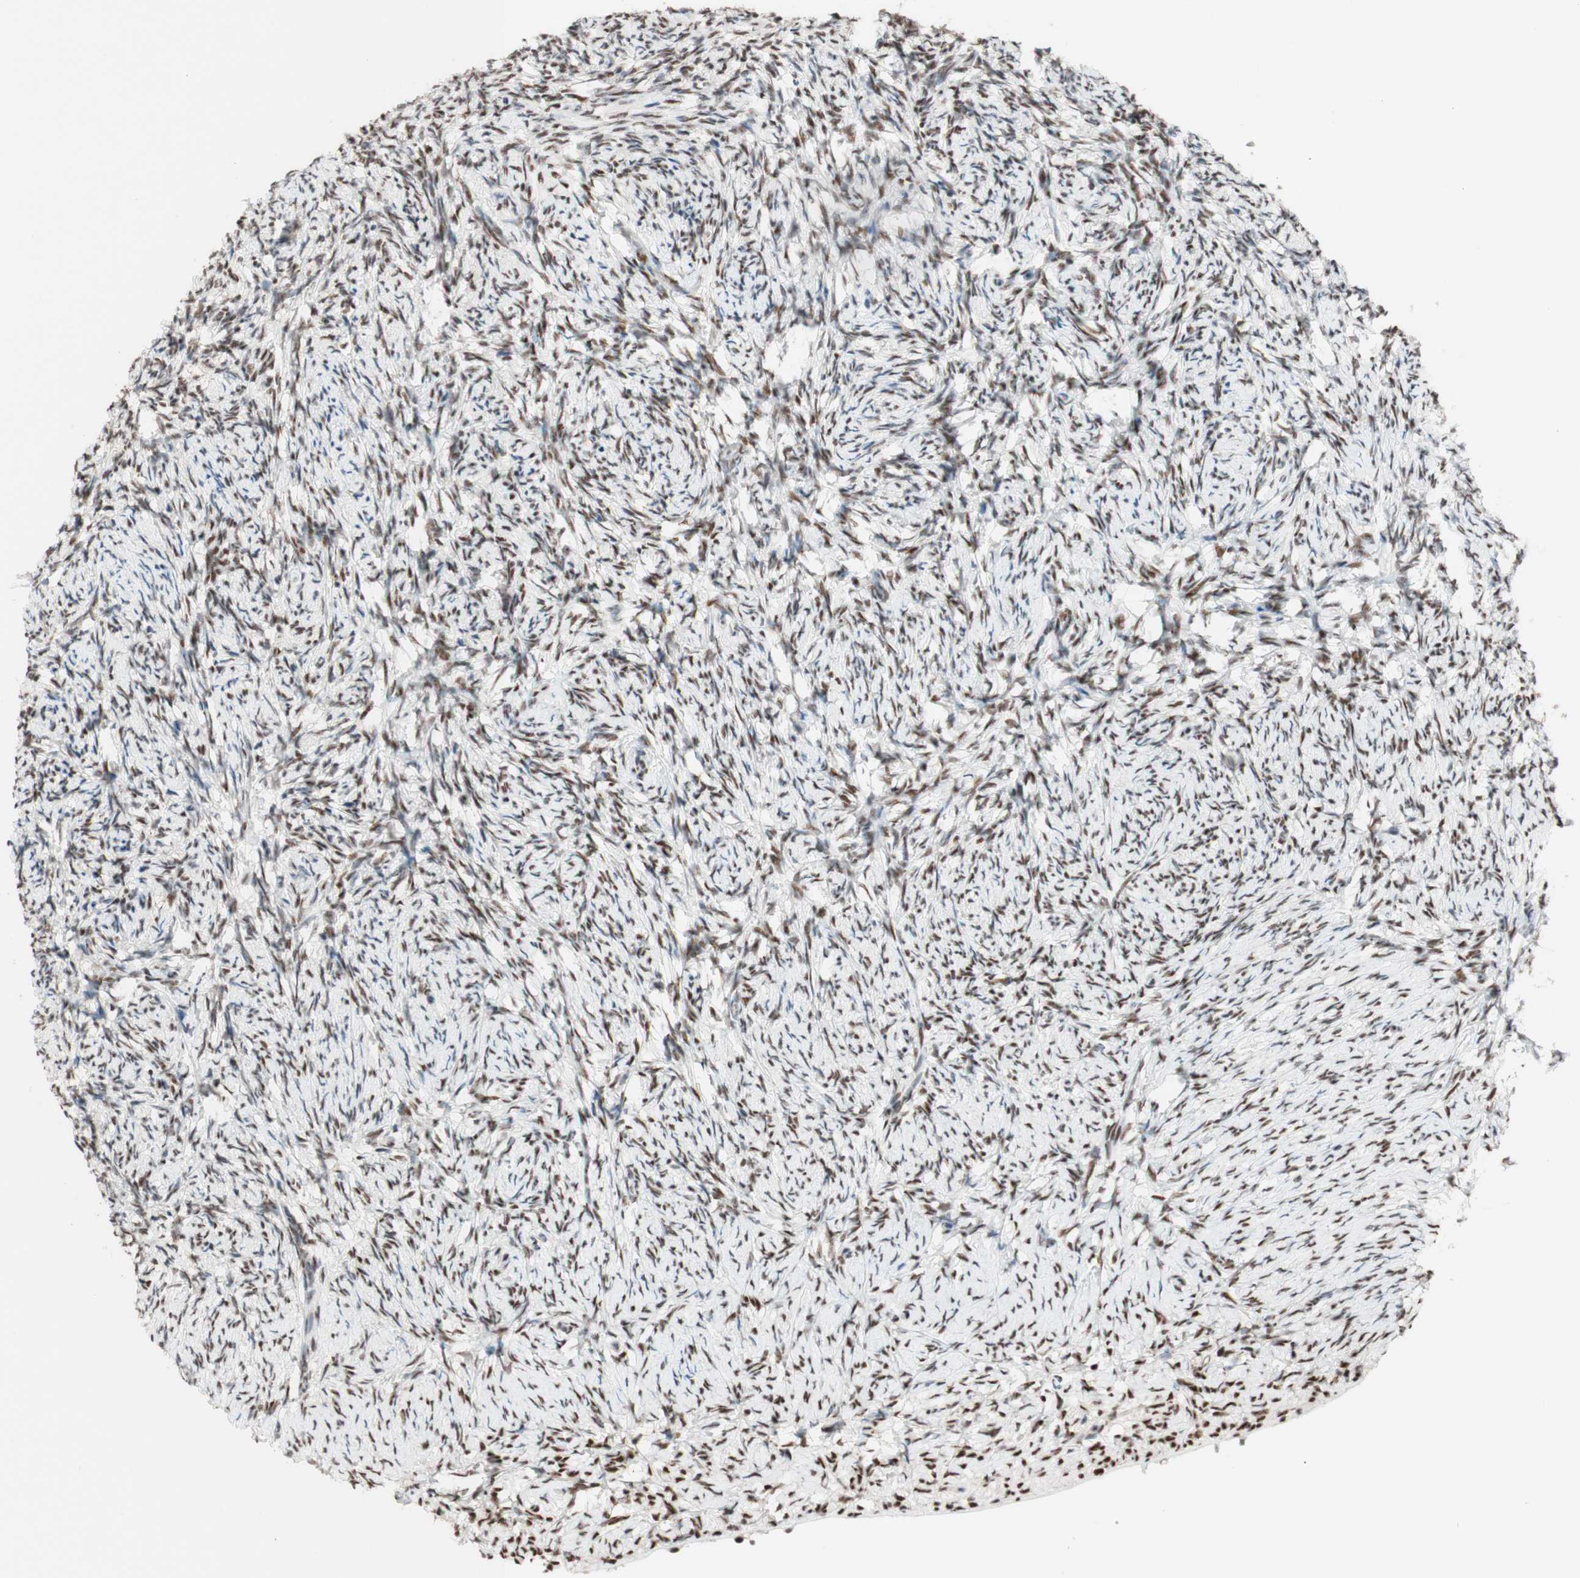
{"staining": {"intensity": "strong", "quantity": ">75%", "location": "nuclear"}, "tissue": "ovary", "cell_type": "Follicle cells", "image_type": "normal", "snomed": [{"axis": "morphology", "description": "Normal tissue, NOS"}, {"axis": "topography", "description": "Ovary"}], "caption": "Immunohistochemical staining of benign ovary reveals strong nuclear protein staining in about >75% of follicle cells.", "gene": "PRPF19", "patient": {"sex": "female", "age": 60}}